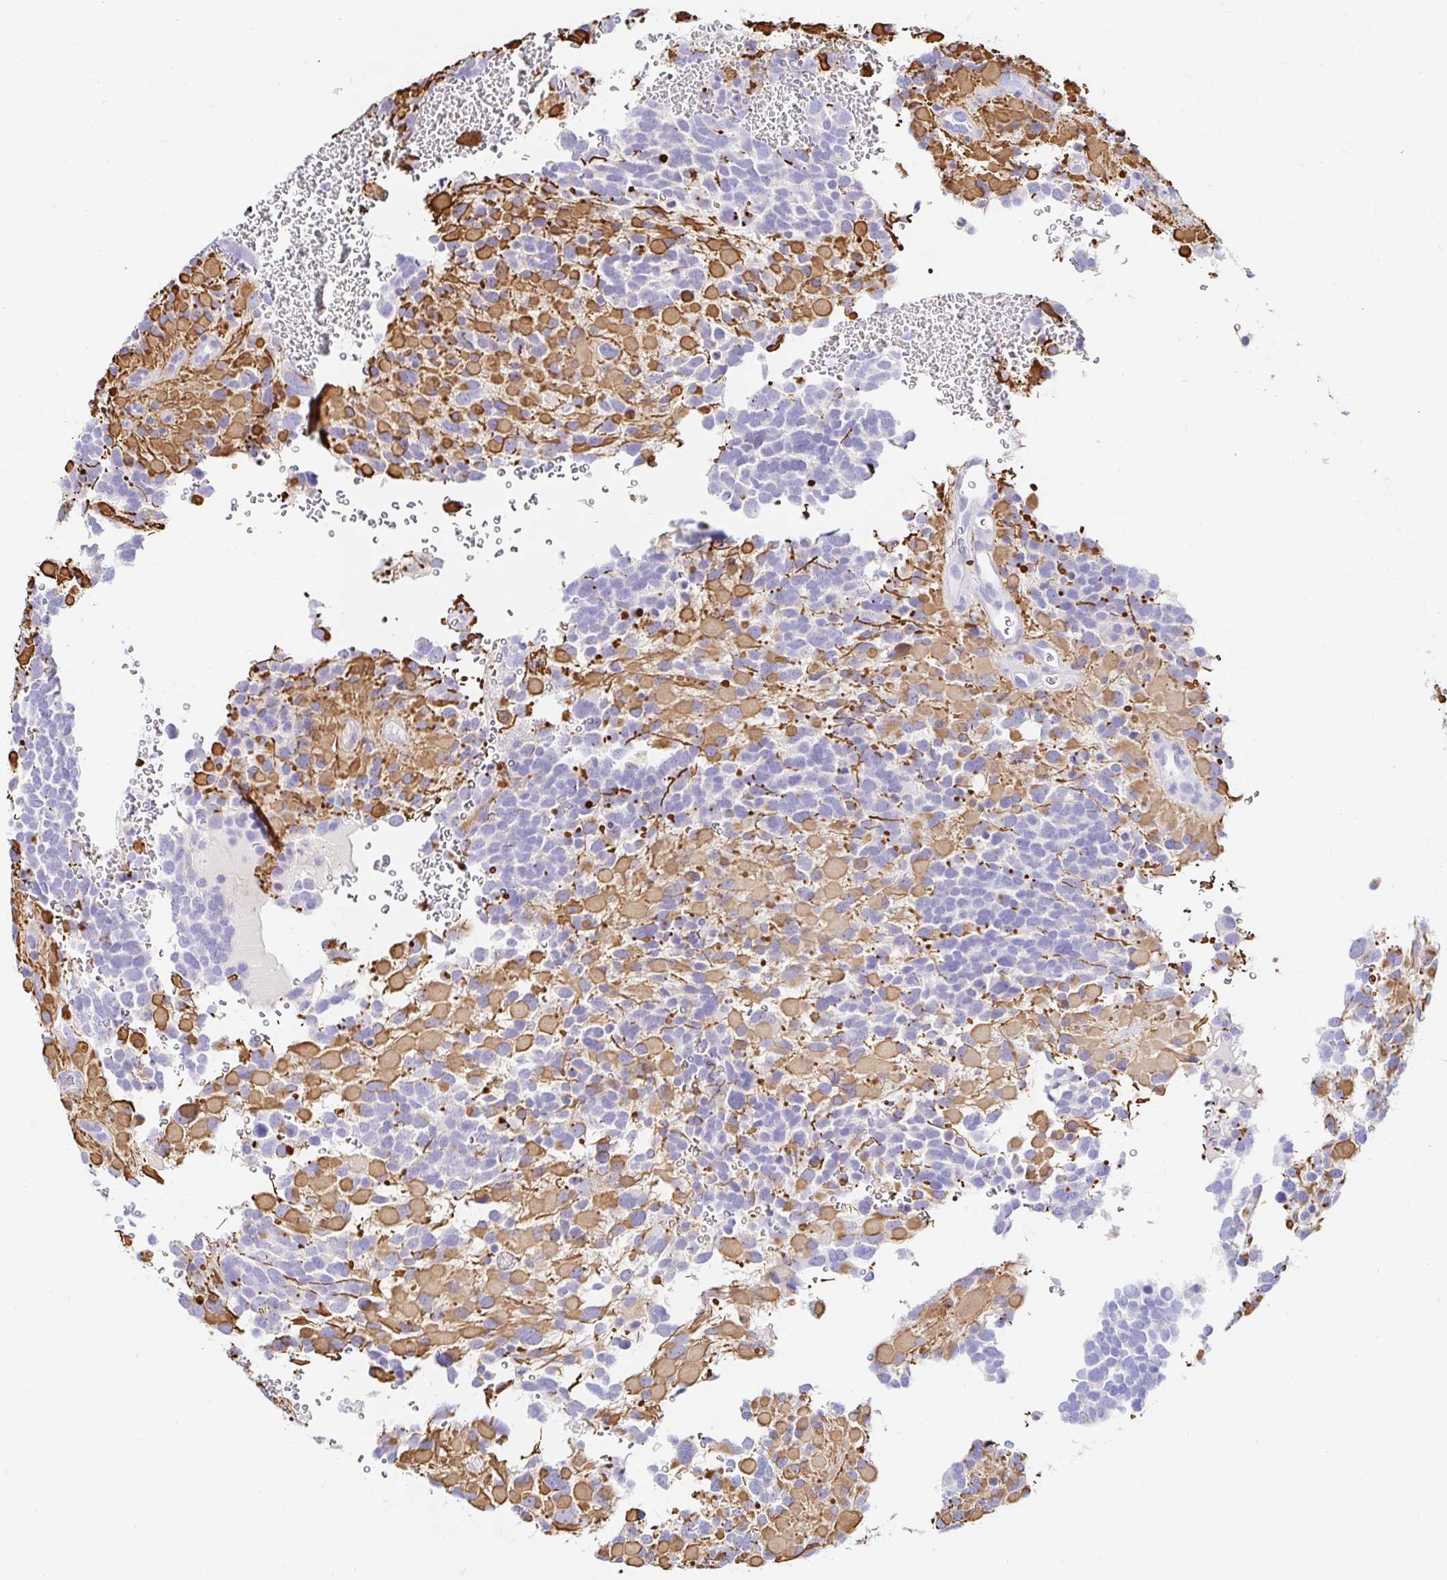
{"staining": {"intensity": "negative", "quantity": "none", "location": "none"}, "tissue": "glioma", "cell_type": "Tumor cells", "image_type": "cancer", "snomed": [{"axis": "morphology", "description": "Glioma, malignant, High grade"}, {"axis": "topography", "description": "Brain"}], "caption": "Immunohistochemistry of glioma displays no positivity in tumor cells.", "gene": "NR2E1", "patient": {"sex": "female", "age": 40}}